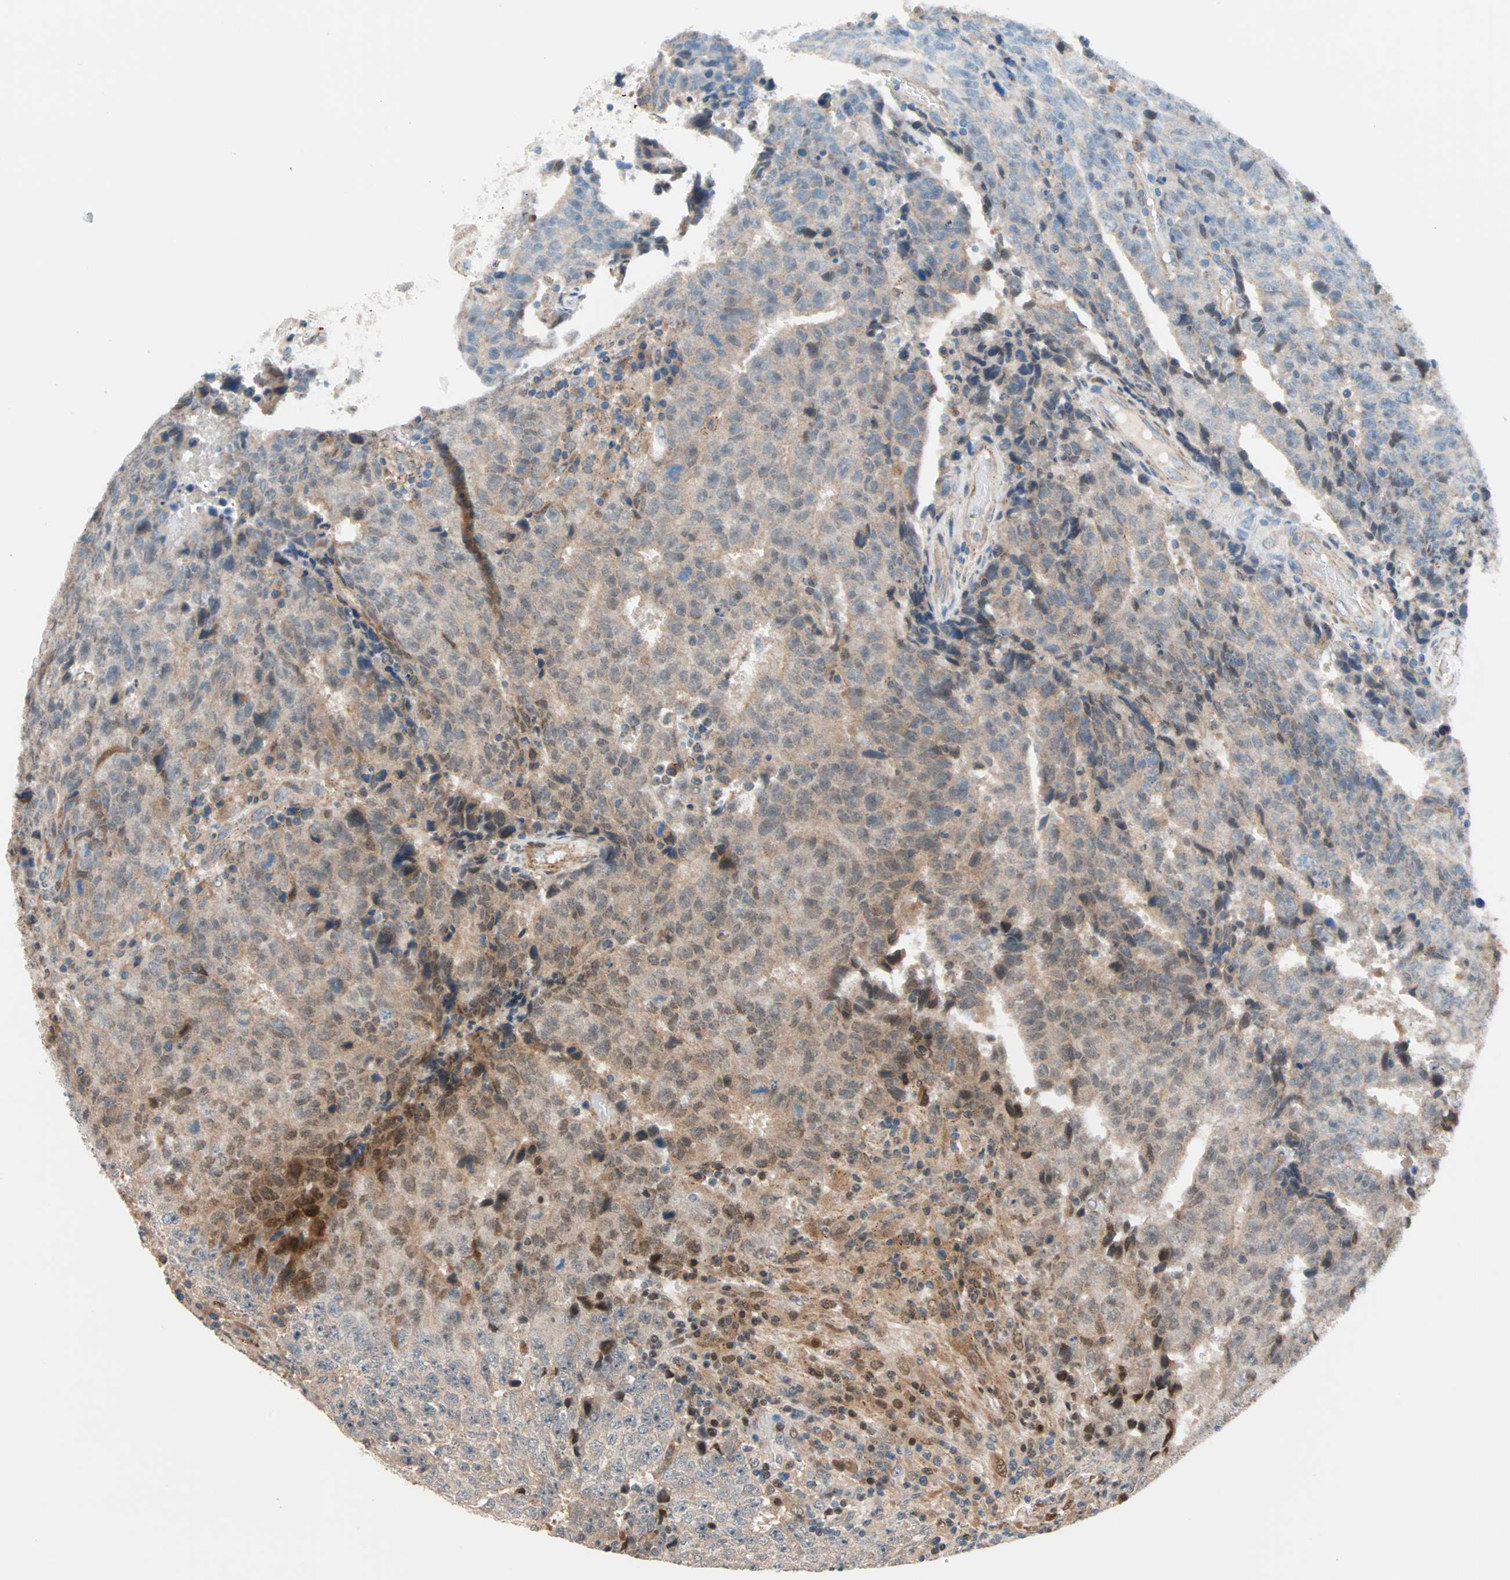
{"staining": {"intensity": "moderate", "quantity": "25%-75%", "location": "cytoplasmic/membranous,nuclear"}, "tissue": "testis cancer", "cell_type": "Tumor cells", "image_type": "cancer", "snomed": [{"axis": "morphology", "description": "Necrosis, NOS"}, {"axis": "morphology", "description": "Carcinoma, Embryonal, NOS"}, {"axis": "topography", "description": "Testis"}], "caption": "Immunohistochemistry photomicrograph of neoplastic tissue: testis cancer stained using immunohistochemistry (IHC) exhibits medium levels of moderate protein expression localized specifically in the cytoplasmic/membranous and nuclear of tumor cells, appearing as a cytoplasmic/membranous and nuclear brown color.", "gene": "HECW1", "patient": {"sex": "male", "age": 19}}